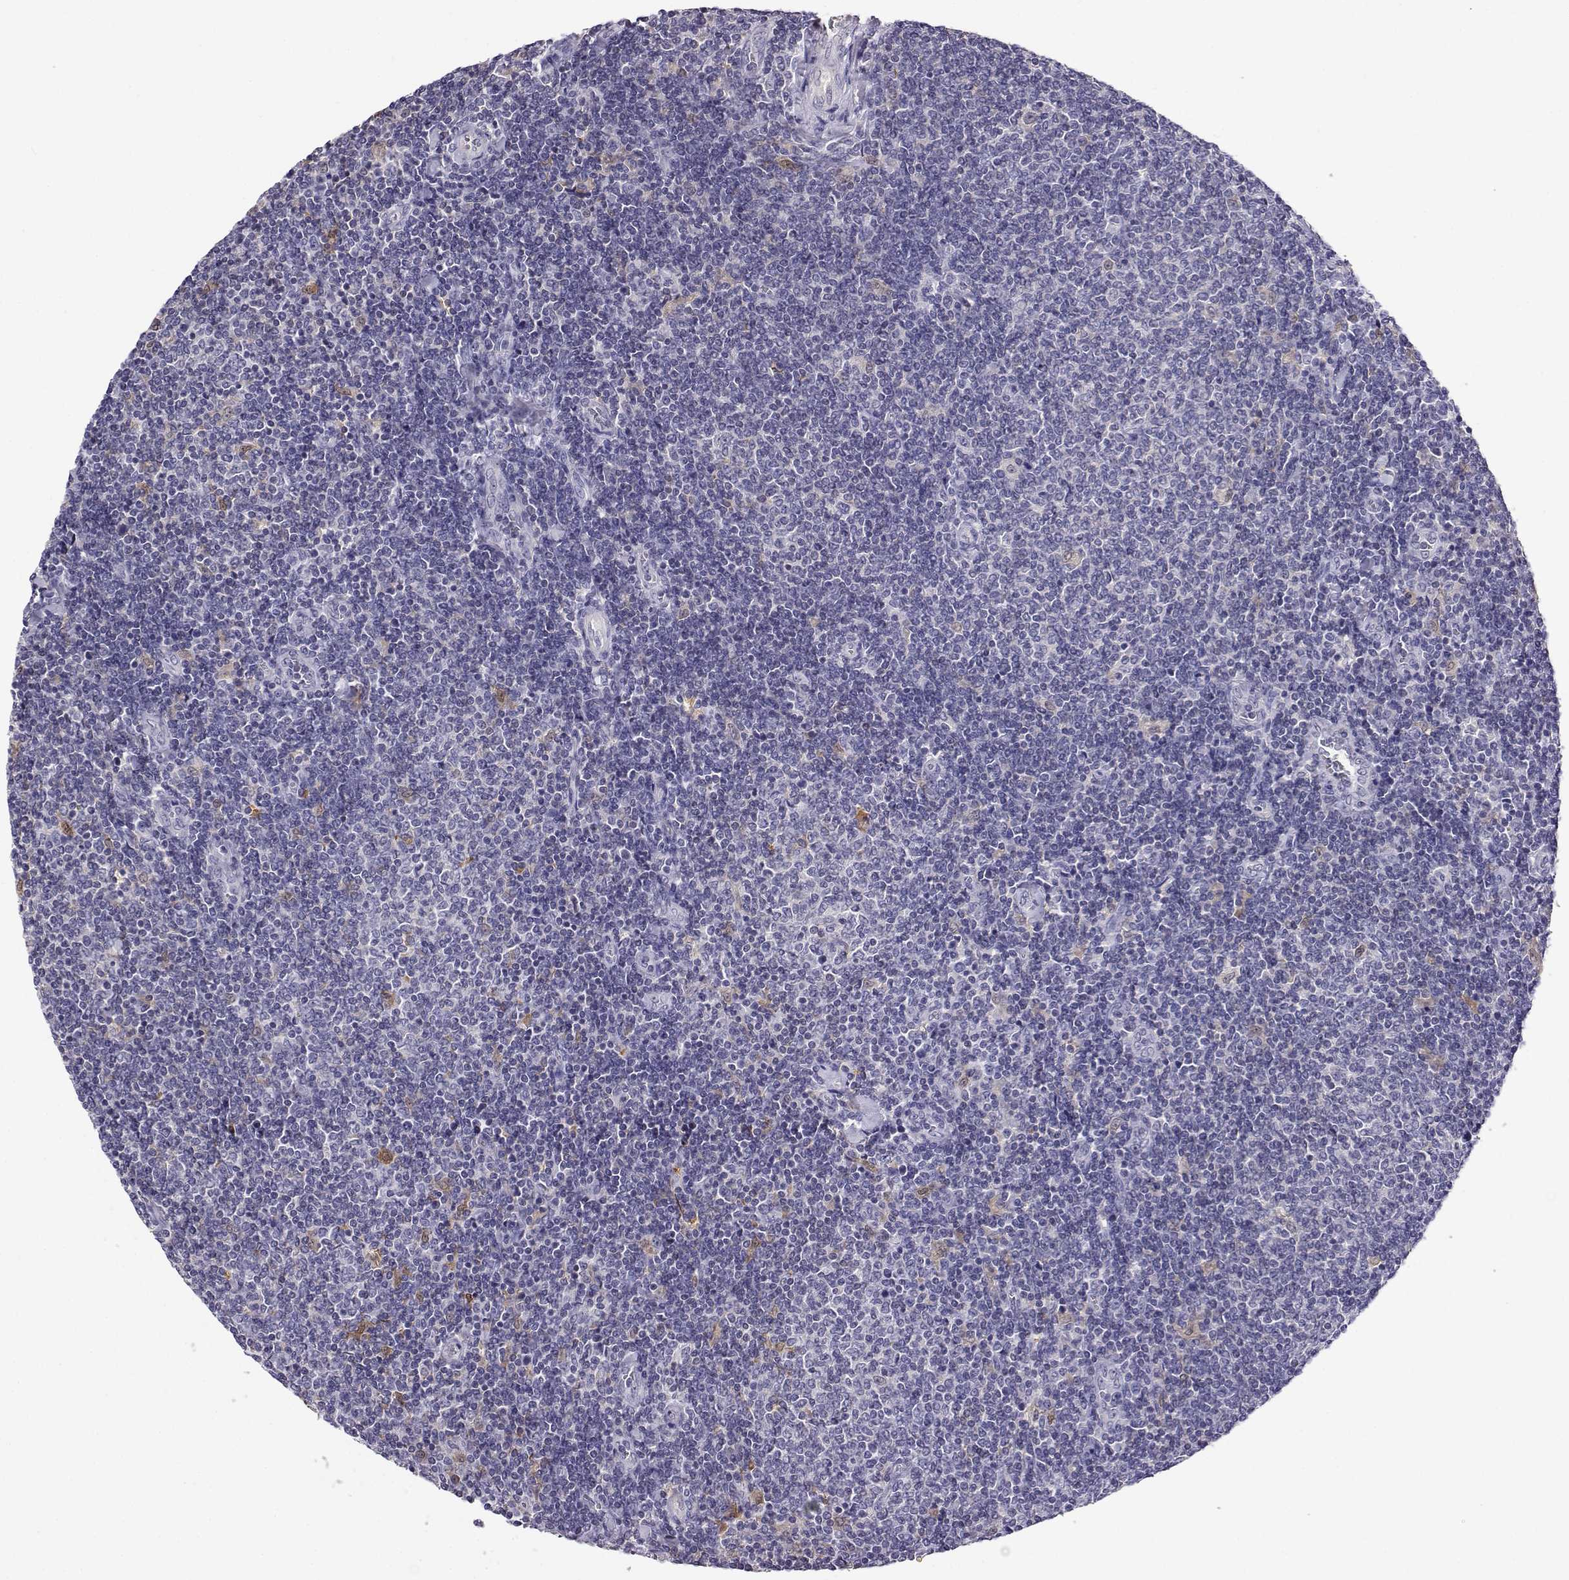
{"staining": {"intensity": "weak", "quantity": "<25%", "location": "cytoplasmic/membranous"}, "tissue": "lymphoma", "cell_type": "Tumor cells", "image_type": "cancer", "snomed": [{"axis": "morphology", "description": "Malignant lymphoma, non-Hodgkin's type, Low grade"}, {"axis": "topography", "description": "Lymph node"}], "caption": "This image is of low-grade malignant lymphoma, non-Hodgkin's type stained with immunohistochemistry to label a protein in brown with the nuclei are counter-stained blue. There is no positivity in tumor cells.", "gene": "AKR1B1", "patient": {"sex": "male", "age": 52}}